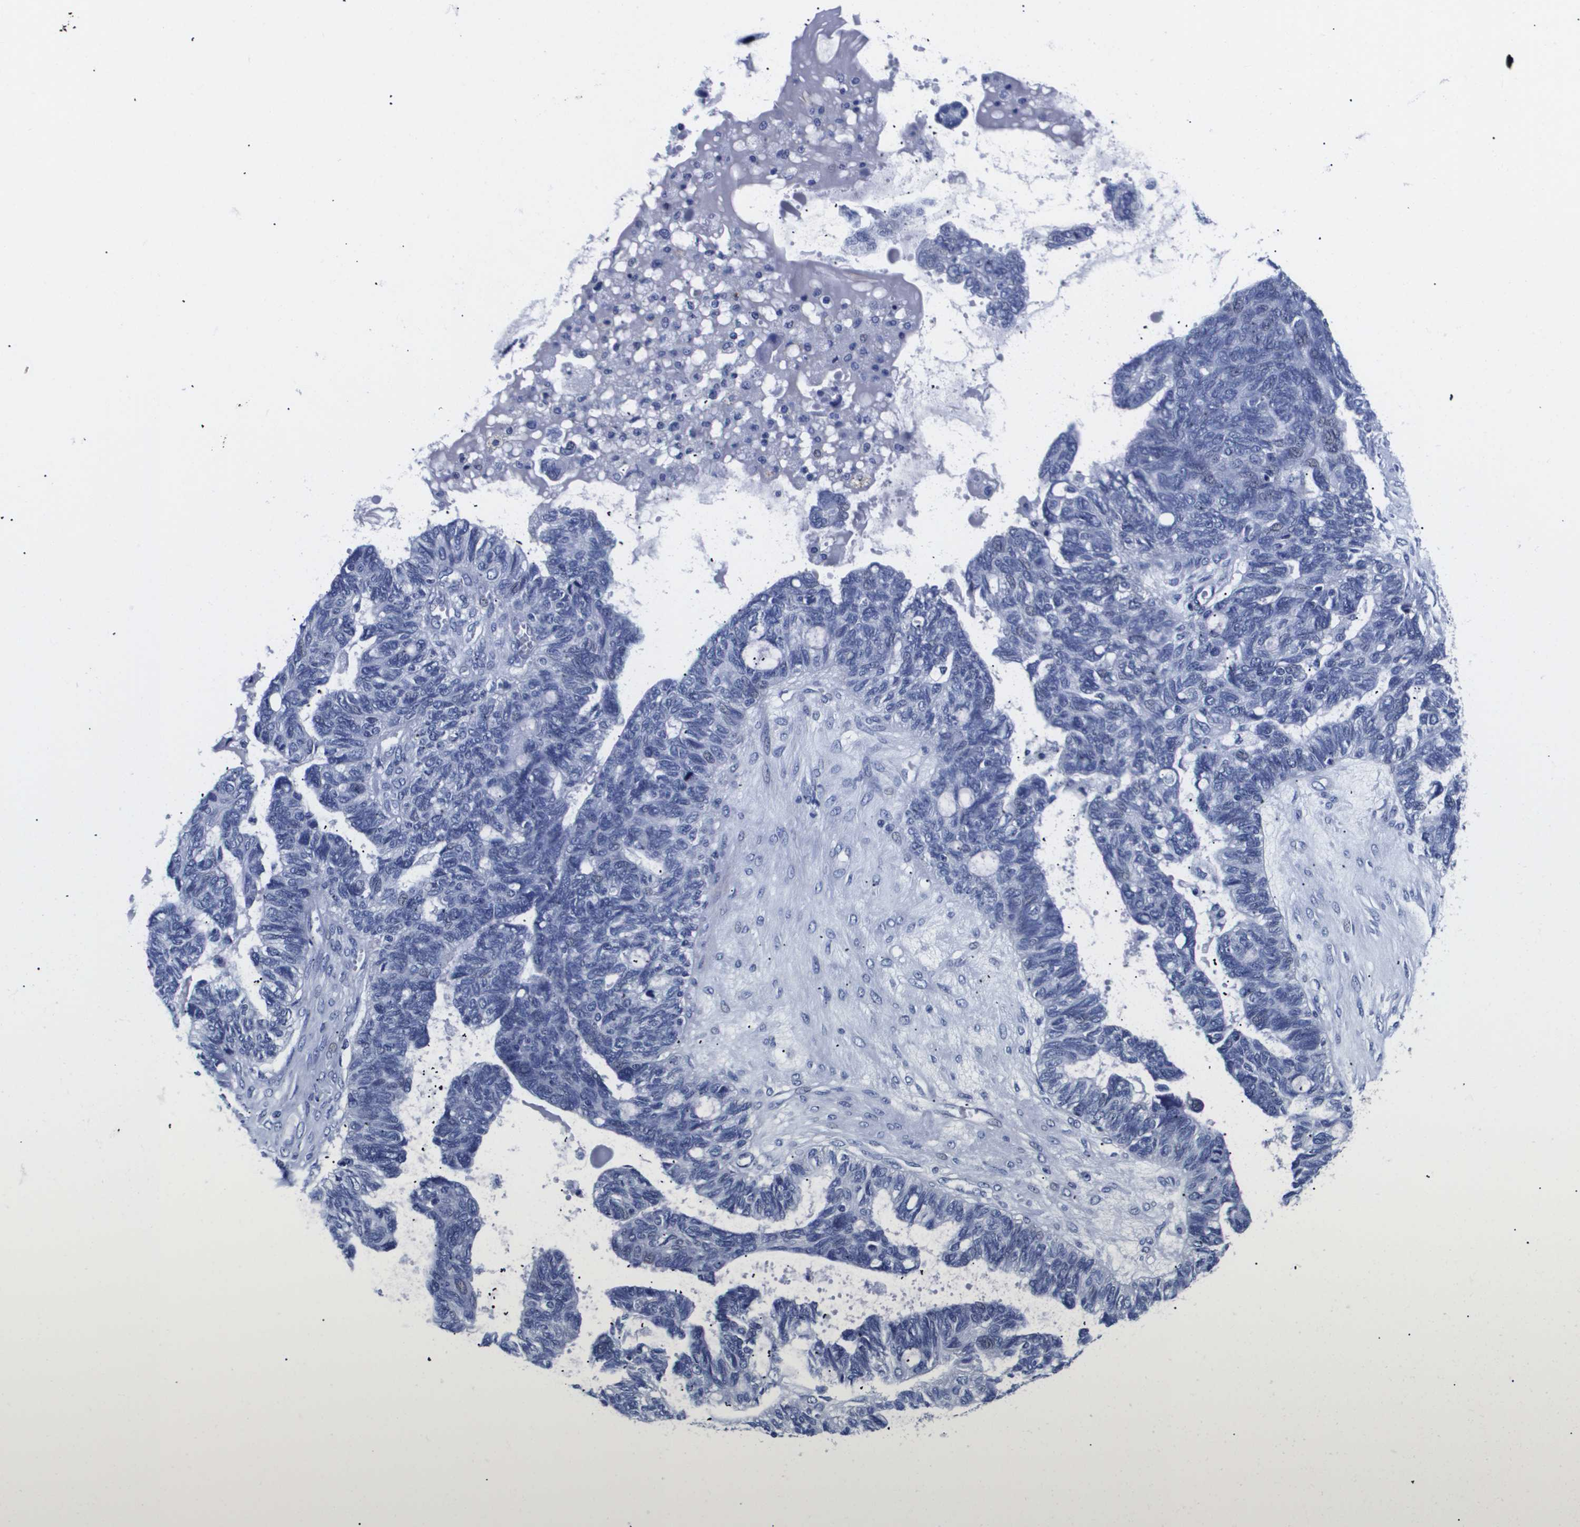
{"staining": {"intensity": "negative", "quantity": "none", "location": "none"}, "tissue": "ovarian cancer", "cell_type": "Tumor cells", "image_type": "cancer", "snomed": [{"axis": "morphology", "description": "Cystadenocarcinoma, serous, NOS"}, {"axis": "topography", "description": "Ovary"}], "caption": "The IHC photomicrograph has no significant staining in tumor cells of ovarian cancer (serous cystadenocarcinoma) tissue.", "gene": "ATP6V0A4", "patient": {"sex": "female", "age": 79}}